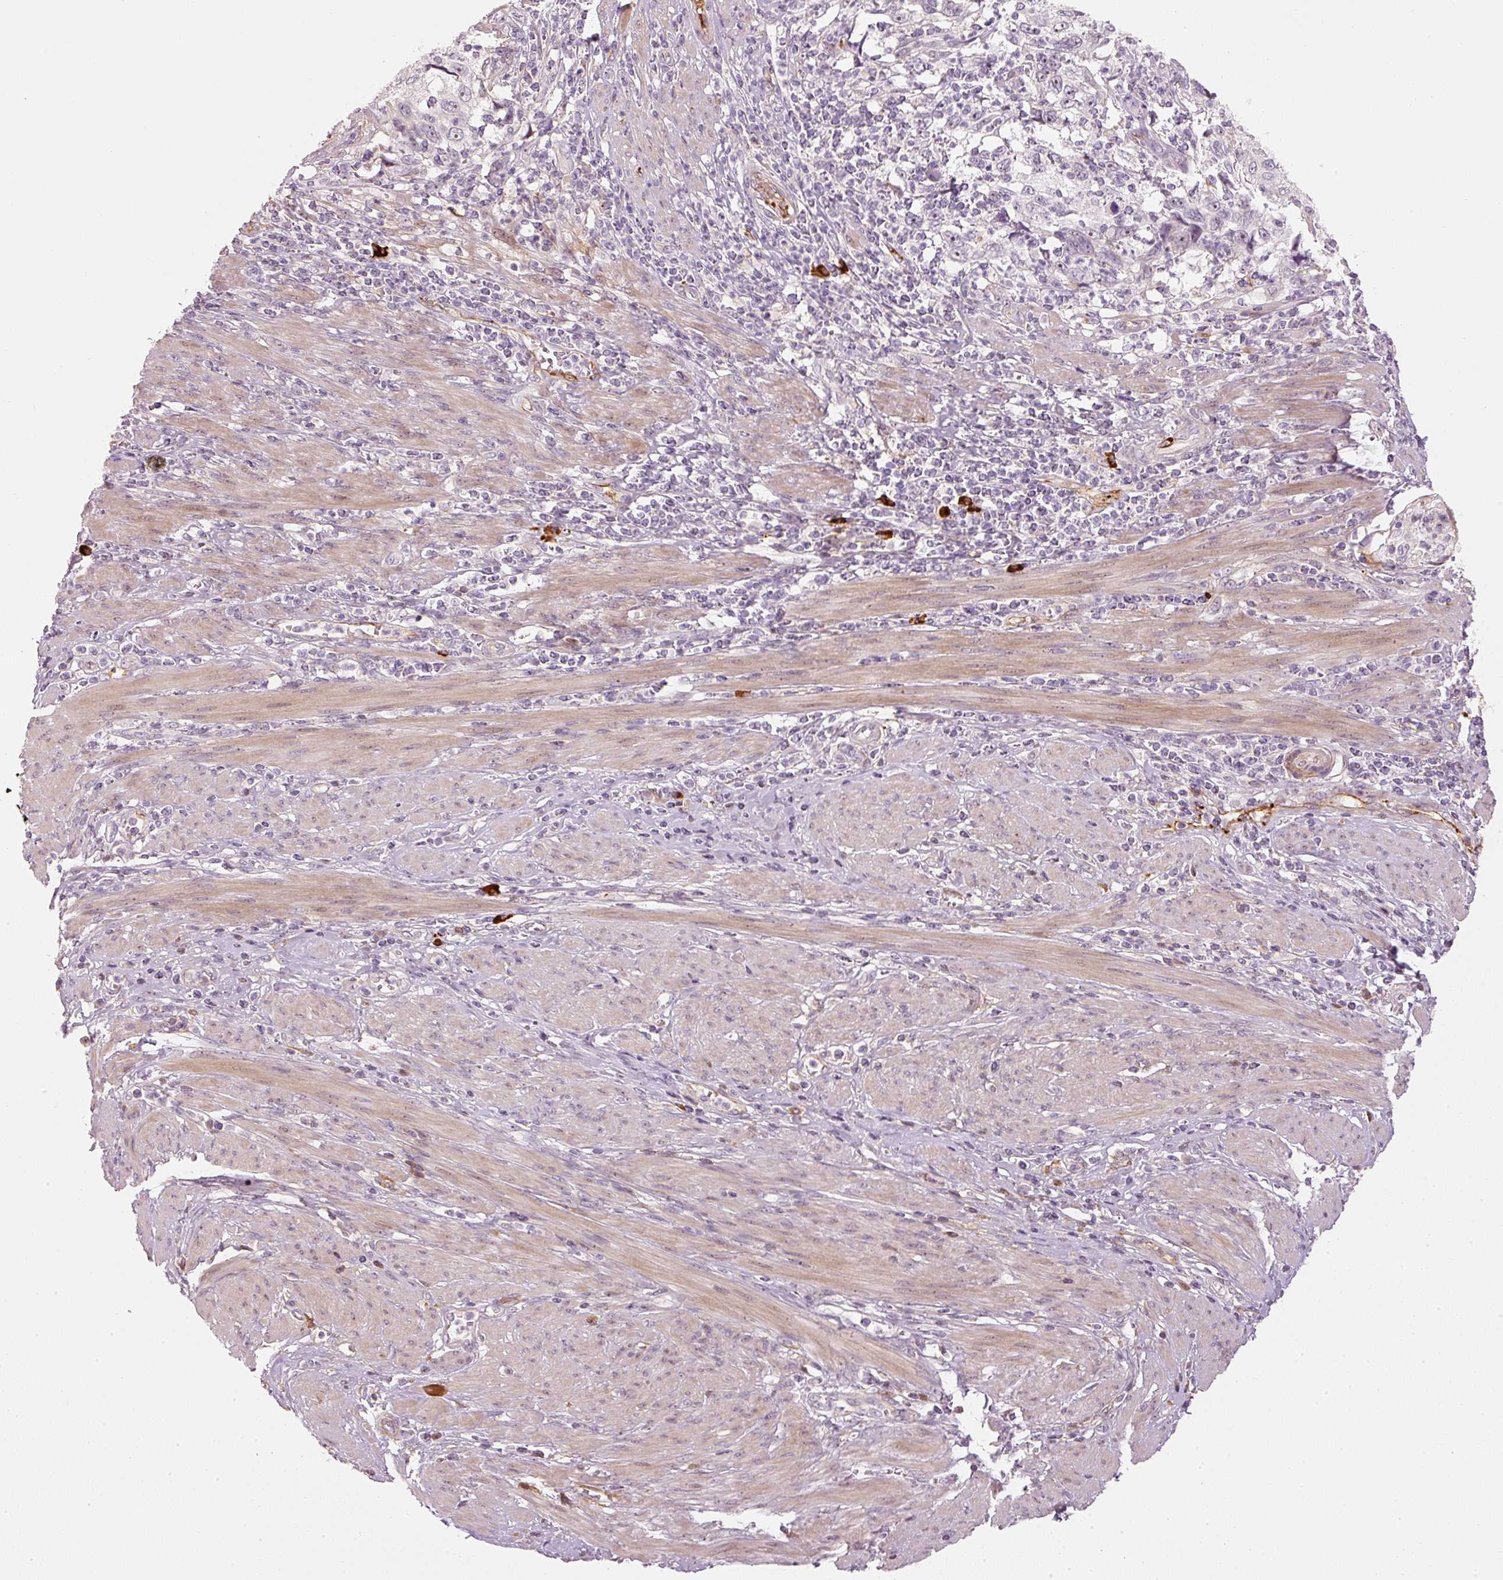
{"staining": {"intensity": "negative", "quantity": "none", "location": "none"}, "tissue": "cervical cancer", "cell_type": "Tumor cells", "image_type": "cancer", "snomed": [{"axis": "morphology", "description": "Squamous cell carcinoma, NOS"}, {"axis": "topography", "description": "Cervix"}], "caption": "Cervical squamous cell carcinoma was stained to show a protein in brown. There is no significant positivity in tumor cells.", "gene": "VCAM1", "patient": {"sex": "female", "age": 70}}